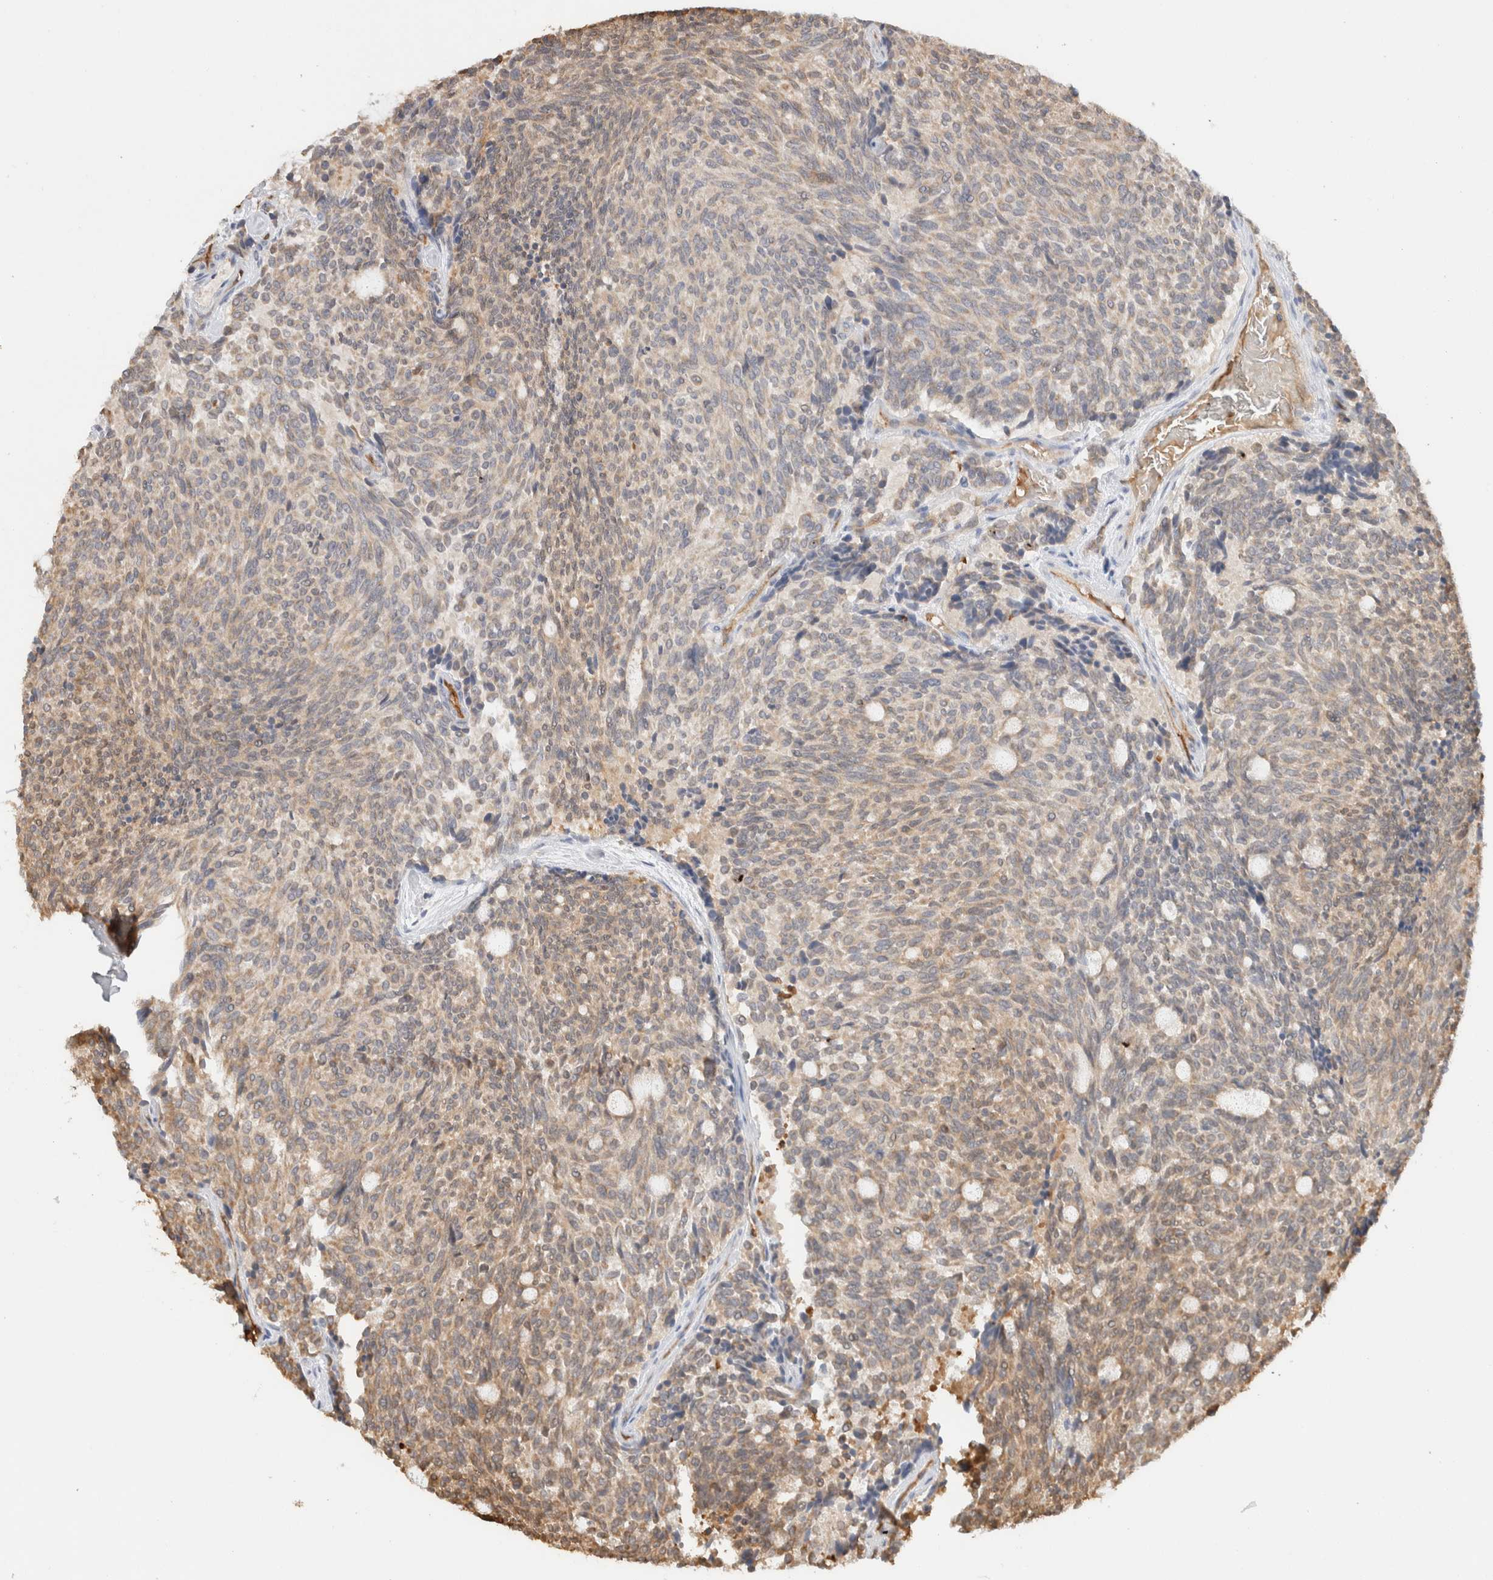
{"staining": {"intensity": "weak", "quantity": "25%-75%", "location": "cytoplasmic/membranous"}, "tissue": "carcinoid", "cell_type": "Tumor cells", "image_type": "cancer", "snomed": [{"axis": "morphology", "description": "Carcinoid, malignant, NOS"}, {"axis": "topography", "description": "Pancreas"}], "caption": "IHC image of neoplastic tissue: human carcinoid stained using immunohistochemistry (IHC) displays low levels of weak protein expression localized specifically in the cytoplasmic/membranous of tumor cells, appearing as a cytoplasmic/membranous brown color.", "gene": "CA13", "patient": {"sex": "female", "age": 54}}